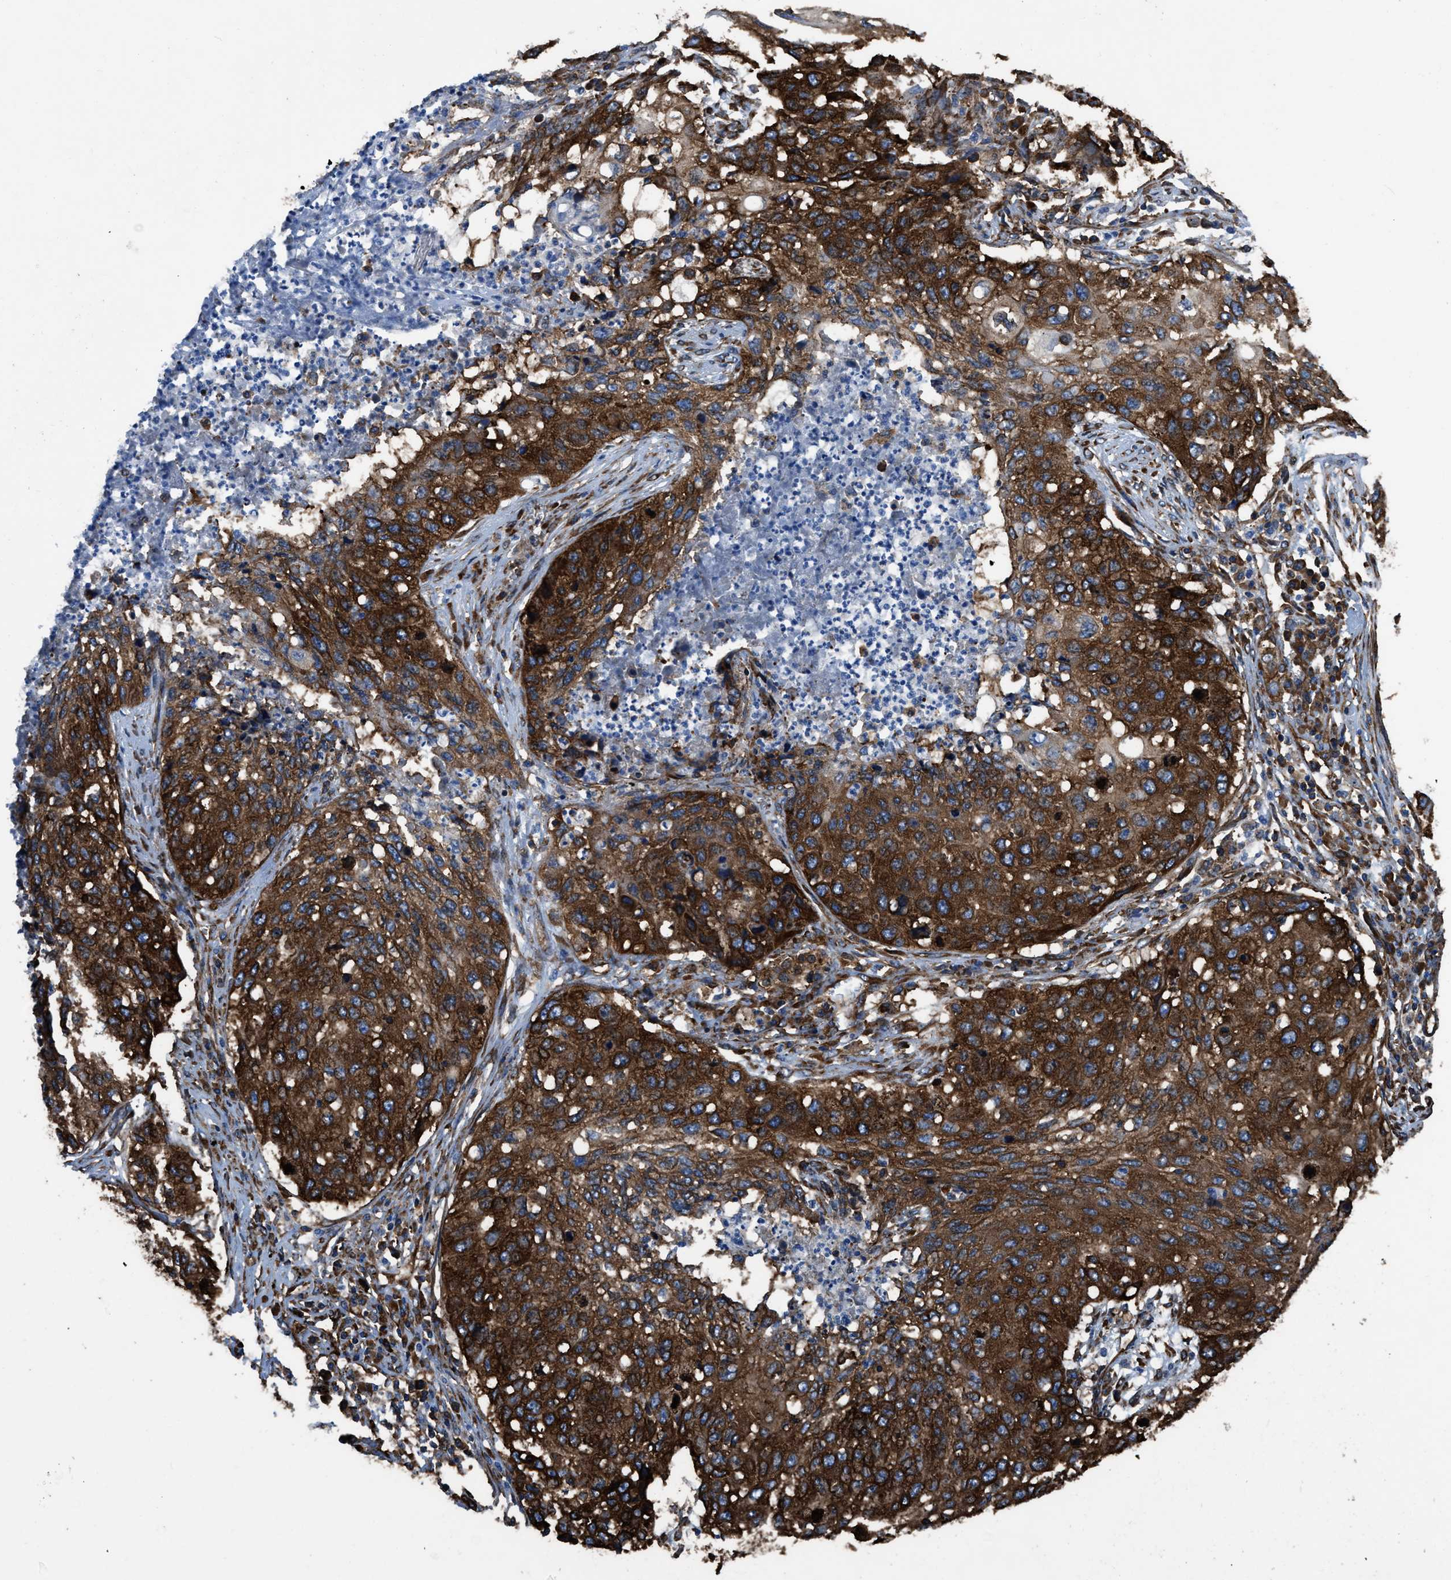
{"staining": {"intensity": "strong", "quantity": ">75%", "location": "cytoplasmic/membranous"}, "tissue": "lung cancer", "cell_type": "Tumor cells", "image_type": "cancer", "snomed": [{"axis": "morphology", "description": "Squamous cell carcinoma, NOS"}, {"axis": "topography", "description": "Lung"}], "caption": "A high amount of strong cytoplasmic/membranous expression is appreciated in approximately >75% of tumor cells in lung cancer tissue.", "gene": "CAPRIN1", "patient": {"sex": "female", "age": 63}}